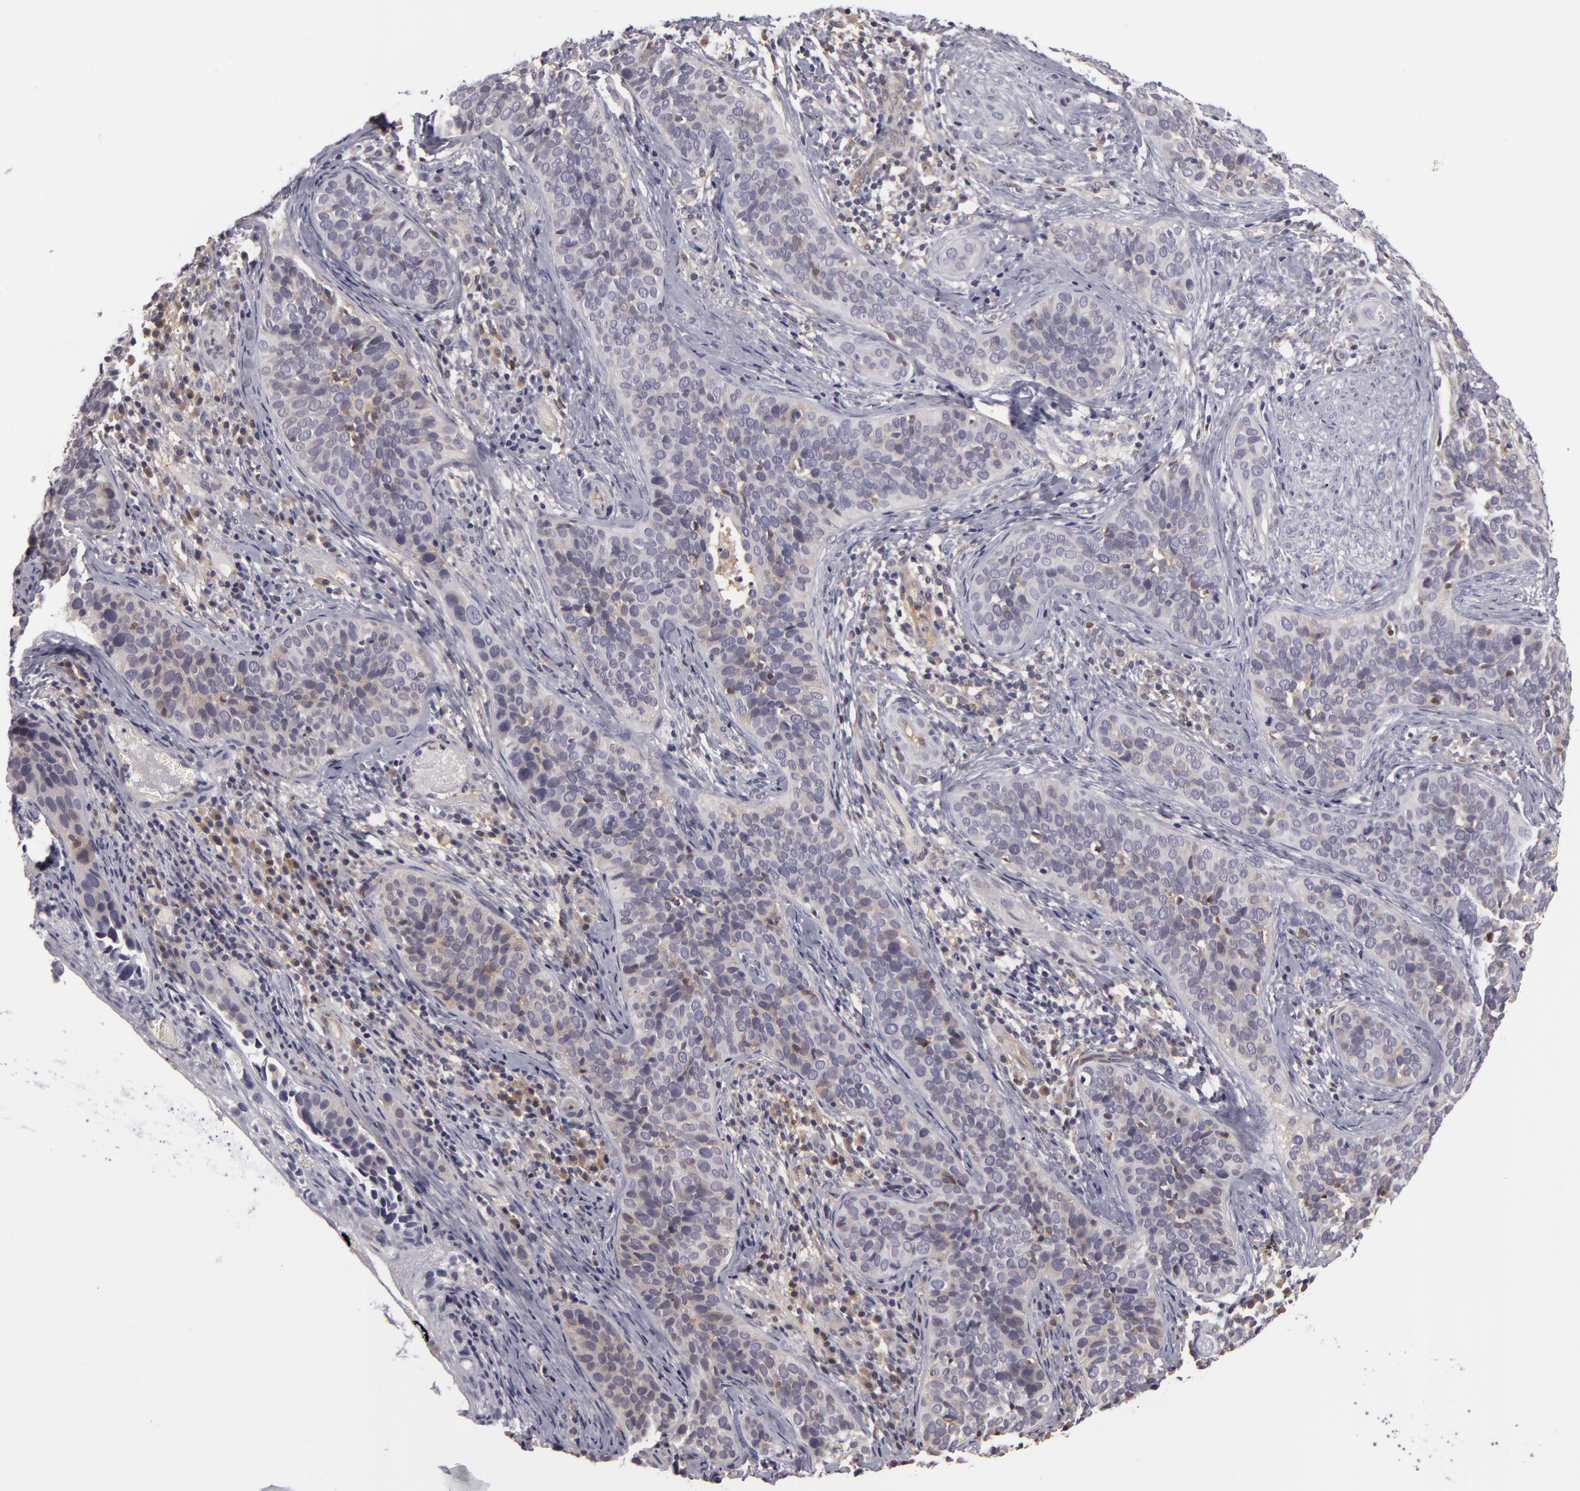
{"staining": {"intensity": "negative", "quantity": "none", "location": "none"}, "tissue": "cervical cancer", "cell_type": "Tumor cells", "image_type": "cancer", "snomed": [{"axis": "morphology", "description": "Squamous cell carcinoma, NOS"}, {"axis": "topography", "description": "Cervix"}], "caption": "DAB (3,3'-diaminobenzidine) immunohistochemical staining of cervical cancer (squamous cell carcinoma) displays no significant positivity in tumor cells.", "gene": "ZNF229", "patient": {"sex": "female", "age": 31}}